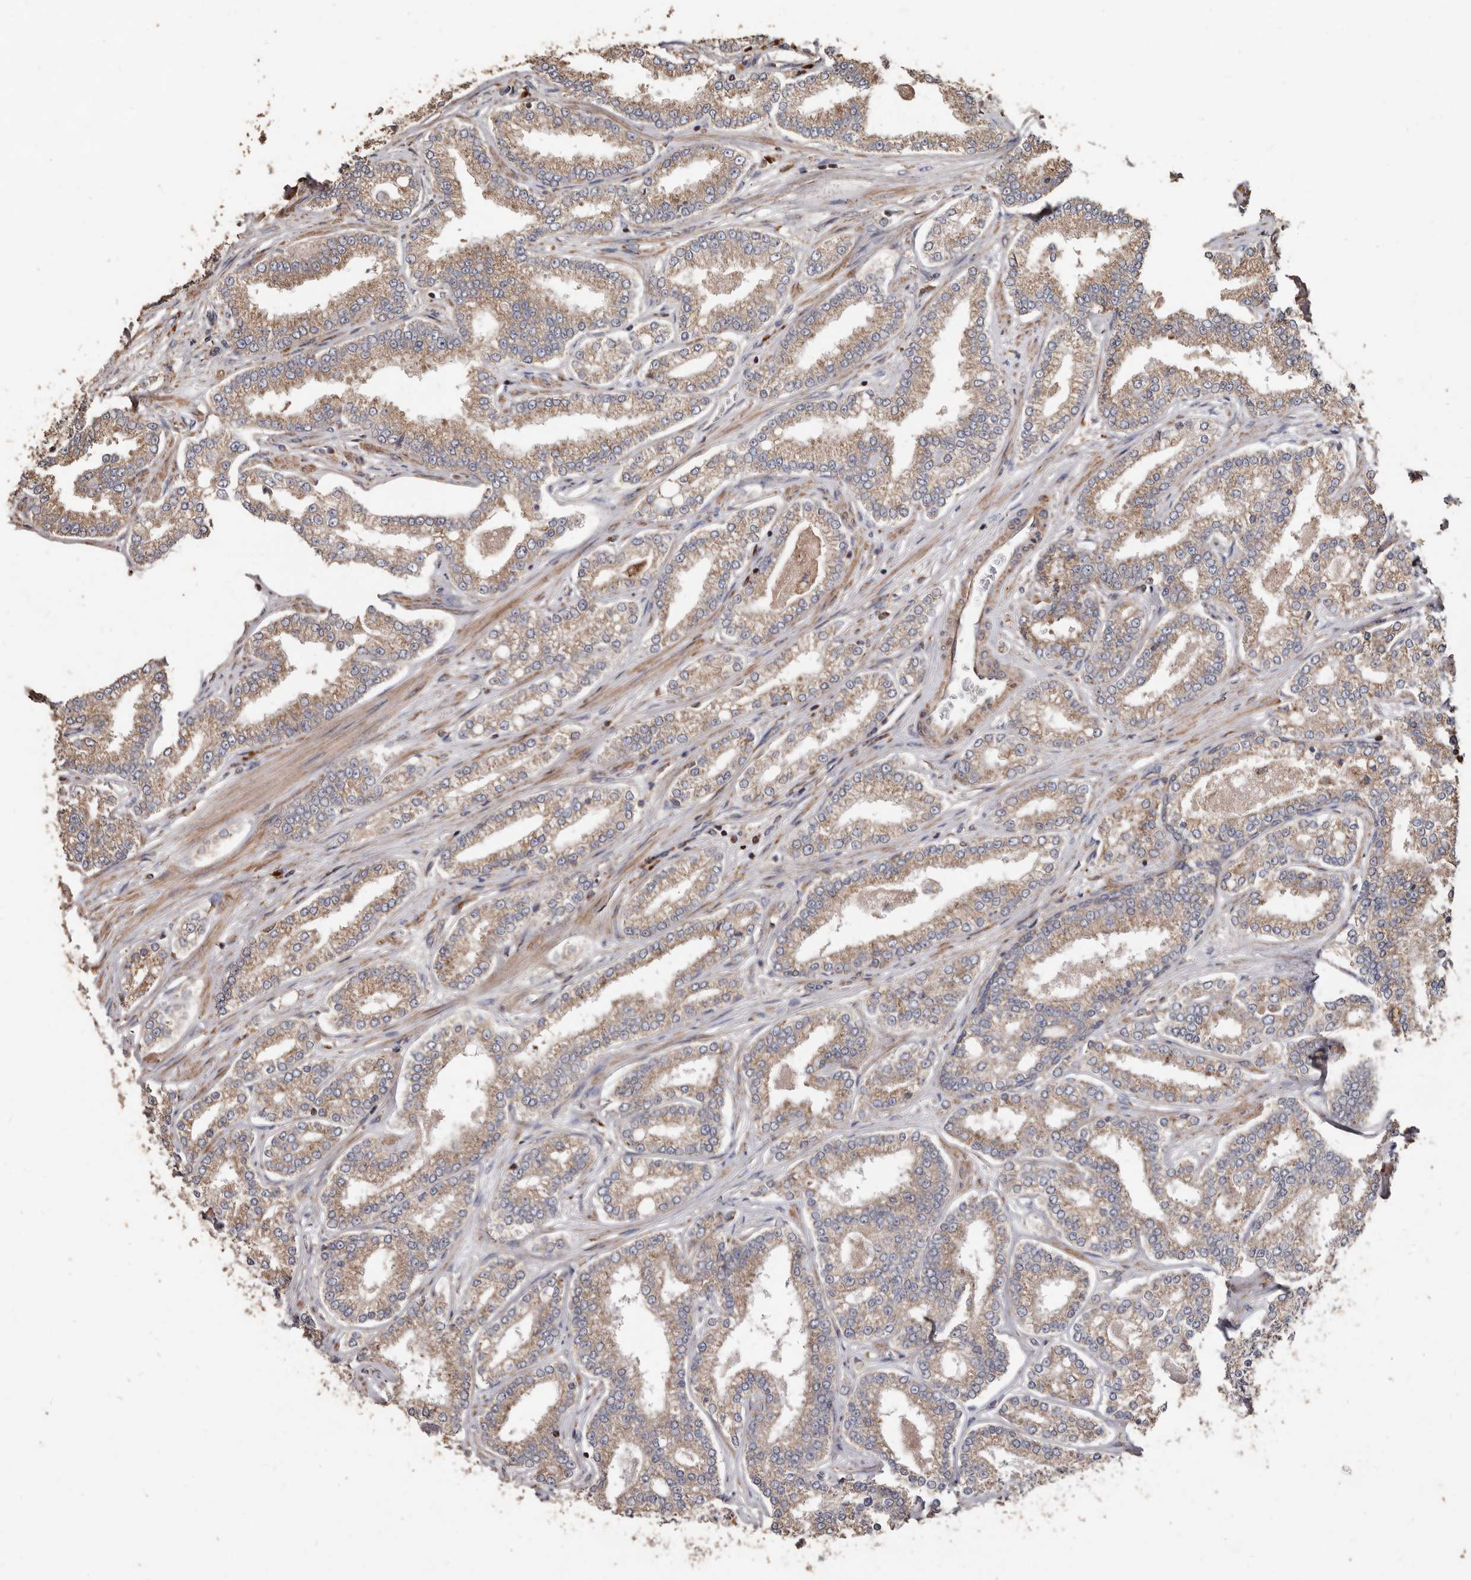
{"staining": {"intensity": "moderate", "quantity": ">75%", "location": "cytoplasmic/membranous"}, "tissue": "prostate cancer", "cell_type": "Tumor cells", "image_type": "cancer", "snomed": [{"axis": "morphology", "description": "Normal tissue, NOS"}, {"axis": "morphology", "description": "Adenocarcinoma, High grade"}, {"axis": "topography", "description": "Prostate"}], "caption": "Prostate high-grade adenocarcinoma tissue demonstrates moderate cytoplasmic/membranous positivity in about >75% of tumor cells", "gene": "OSGIN2", "patient": {"sex": "male", "age": 83}}